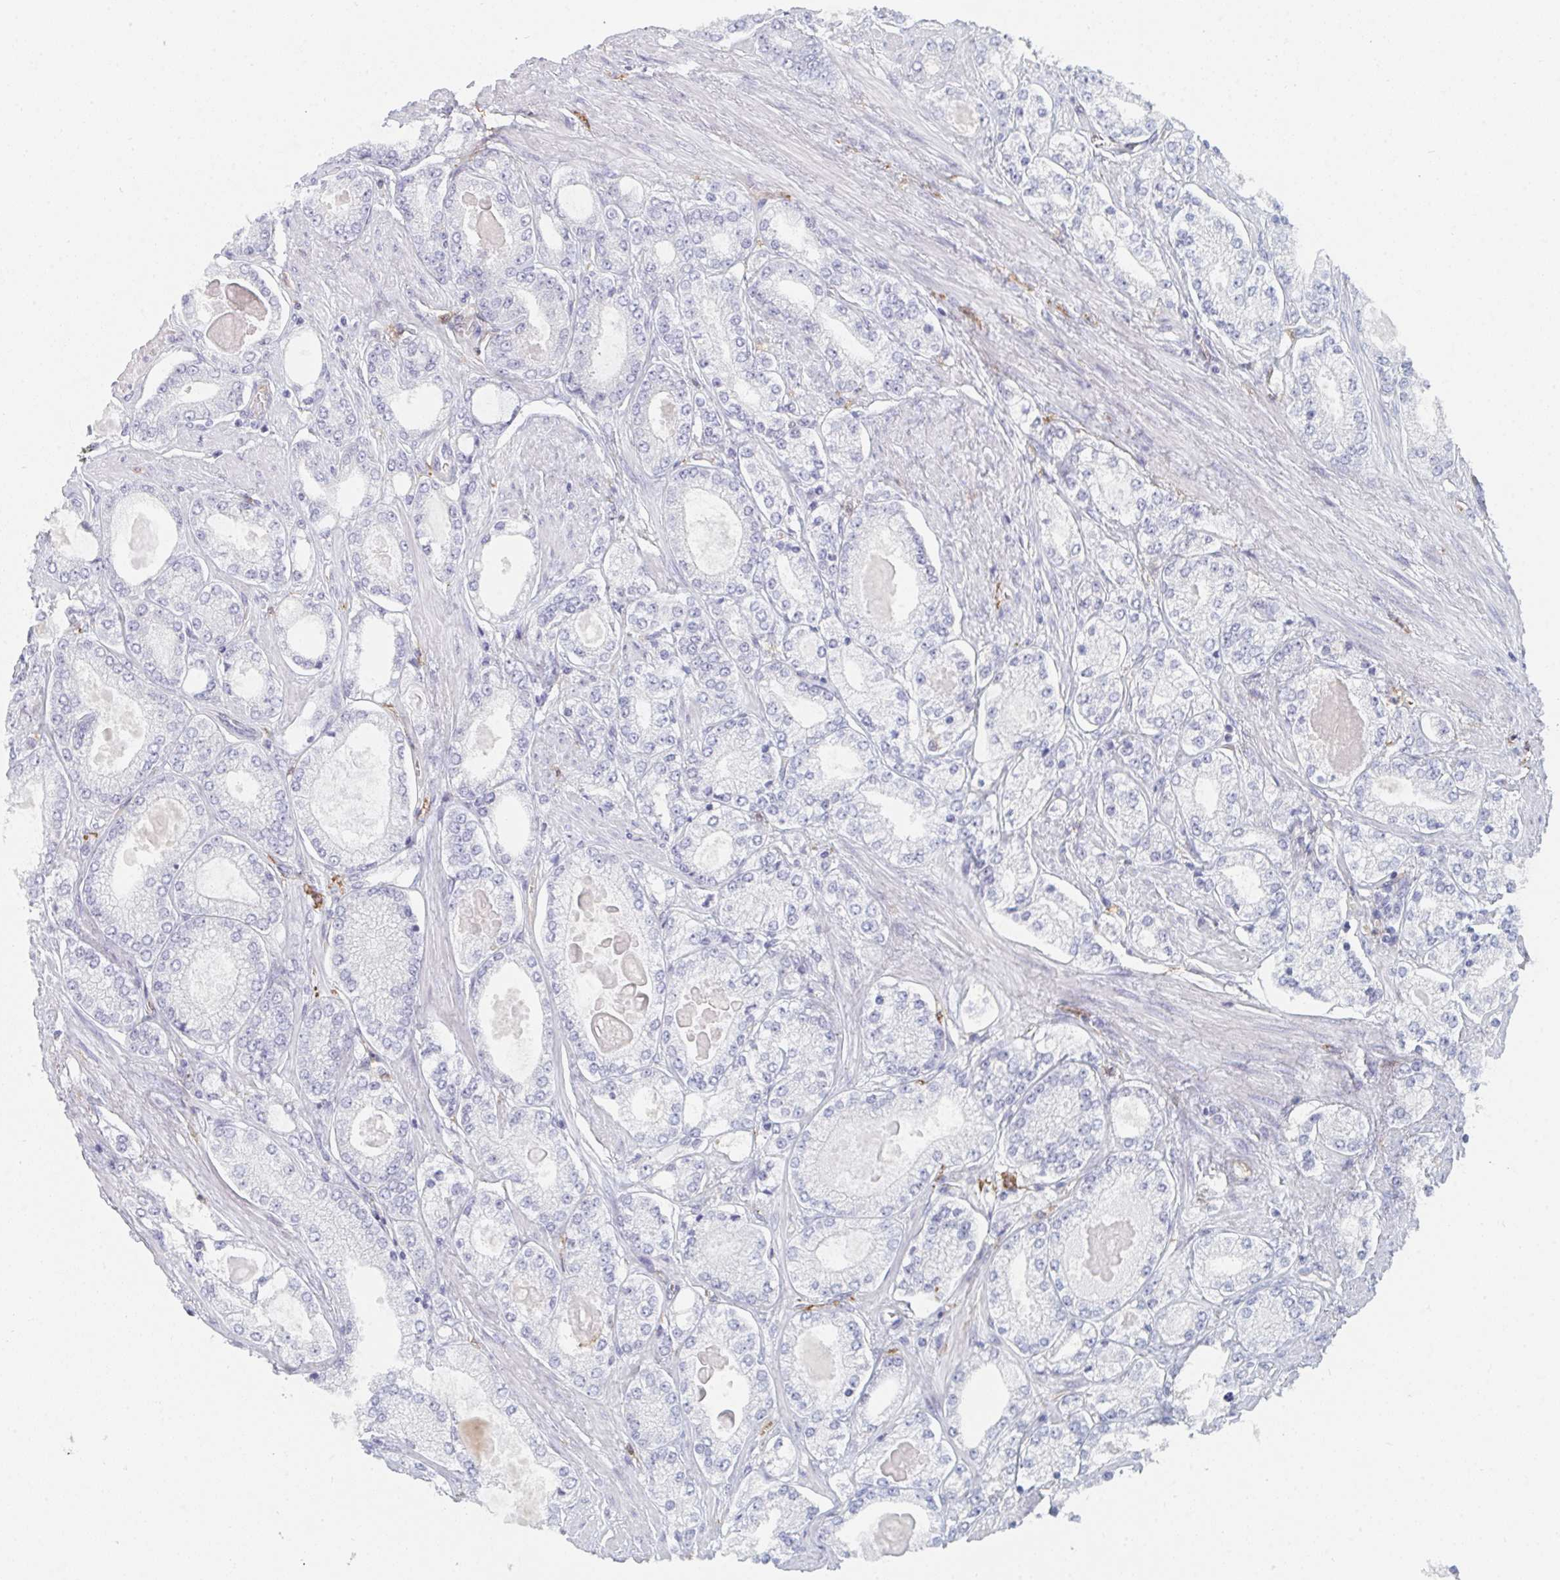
{"staining": {"intensity": "negative", "quantity": "none", "location": "none"}, "tissue": "prostate cancer", "cell_type": "Tumor cells", "image_type": "cancer", "snomed": [{"axis": "morphology", "description": "Adenocarcinoma, High grade"}, {"axis": "topography", "description": "Prostate"}], "caption": "Micrograph shows no protein expression in tumor cells of prostate cancer (adenocarcinoma (high-grade)) tissue. (DAB (3,3'-diaminobenzidine) immunohistochemistry (IHC) visualized using brightfield microscopy, high magnification).", "gene": "DAB2", "patient": {"sex": "male", "age": 68}}